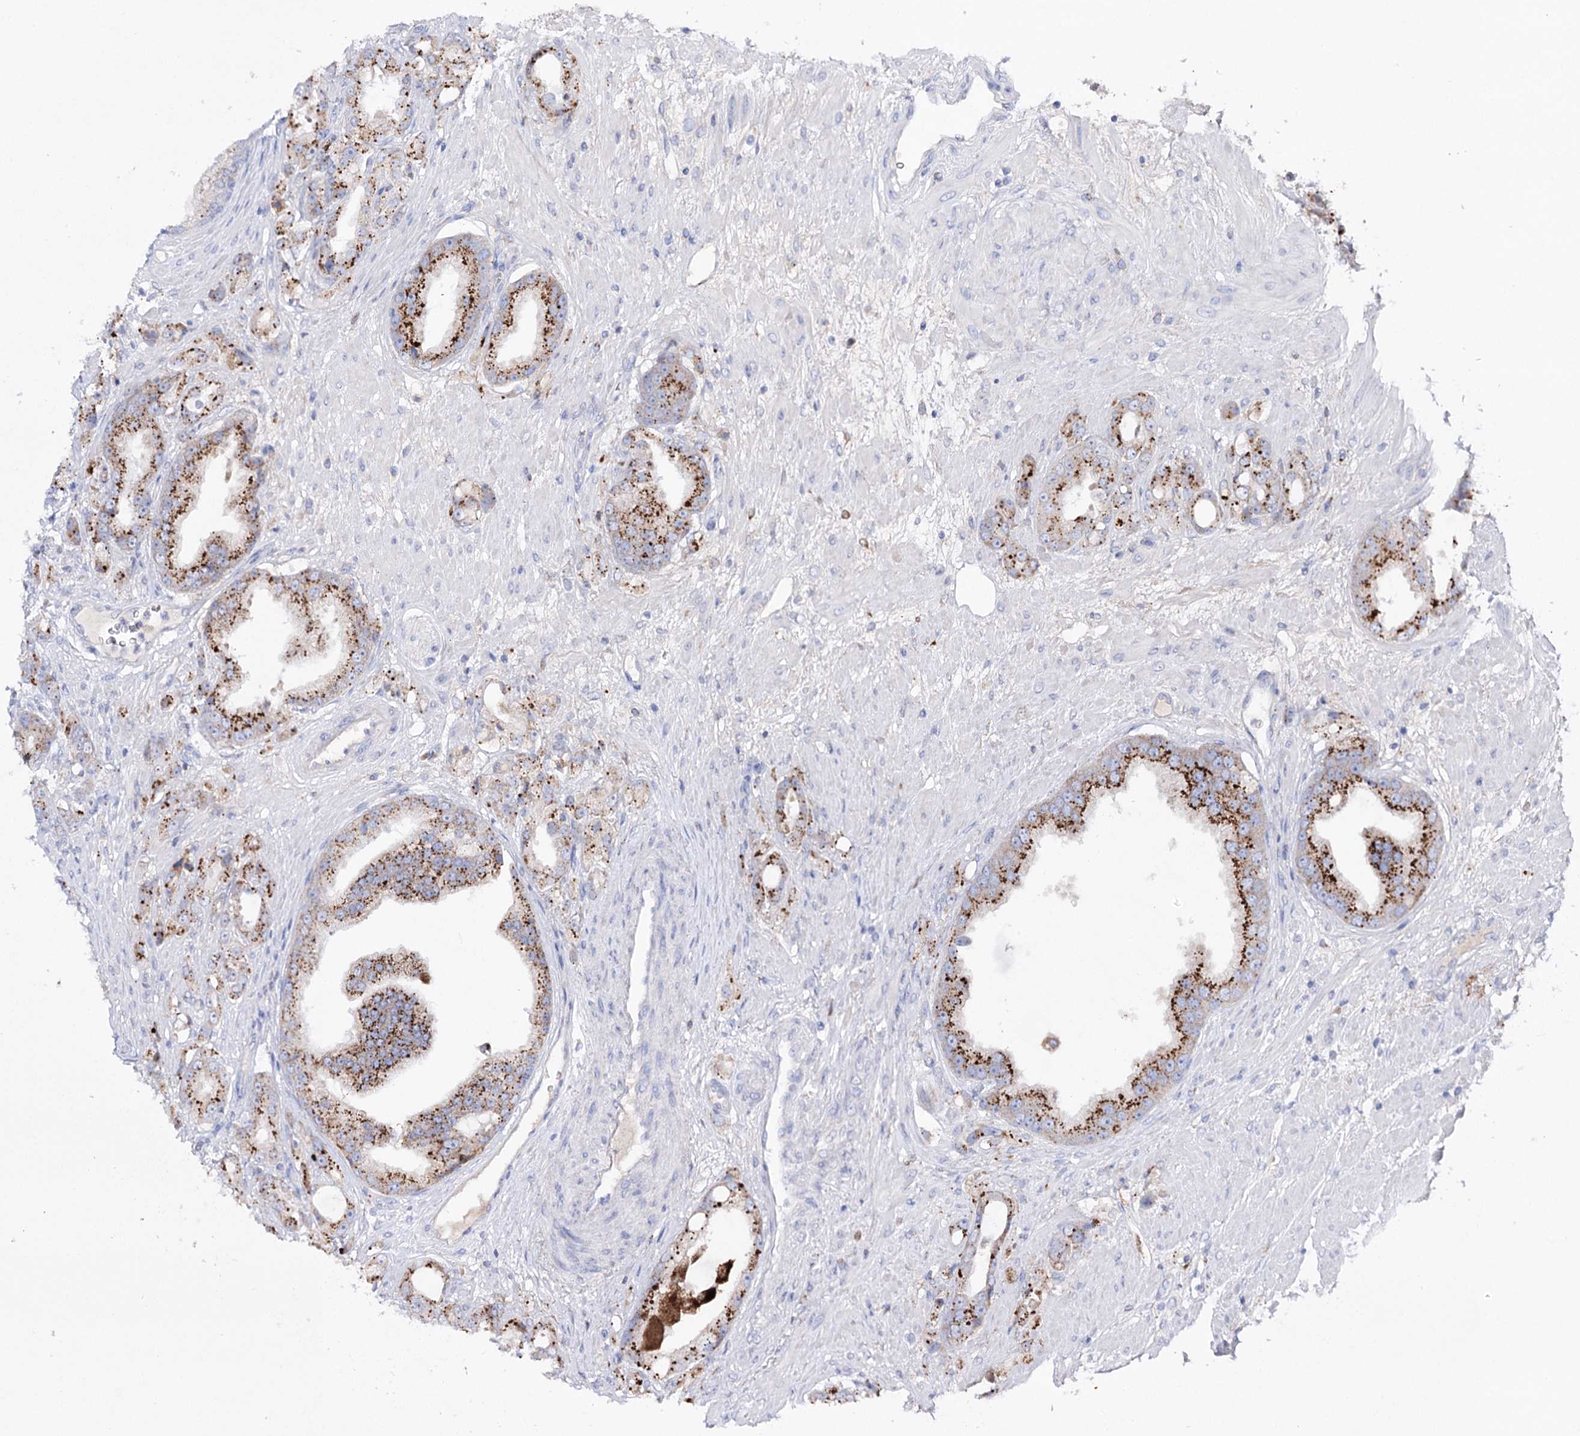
{"staining": {"intensity": "strong", "quantity": ">75%", "location": "cytoplasmic/membranous"}, "tissue": "prostate cancer", "cell_type": "Tumor cells", "image_type": "cancer", "snomed": [{"axis": "morphology", "description": "Adenocarcinoma, Low grade"}, {"axis": "topography", "description": "Prostate"}], "caption": "Human low-grade adenocarcinoma (prostate) stained for a protein (brown) displays strong cytoplasmic/membranous positive positivity in approximately >75% of tumor cells.", "gene": "NAGLU", "patient": {"sex": "male", "age": 67}}